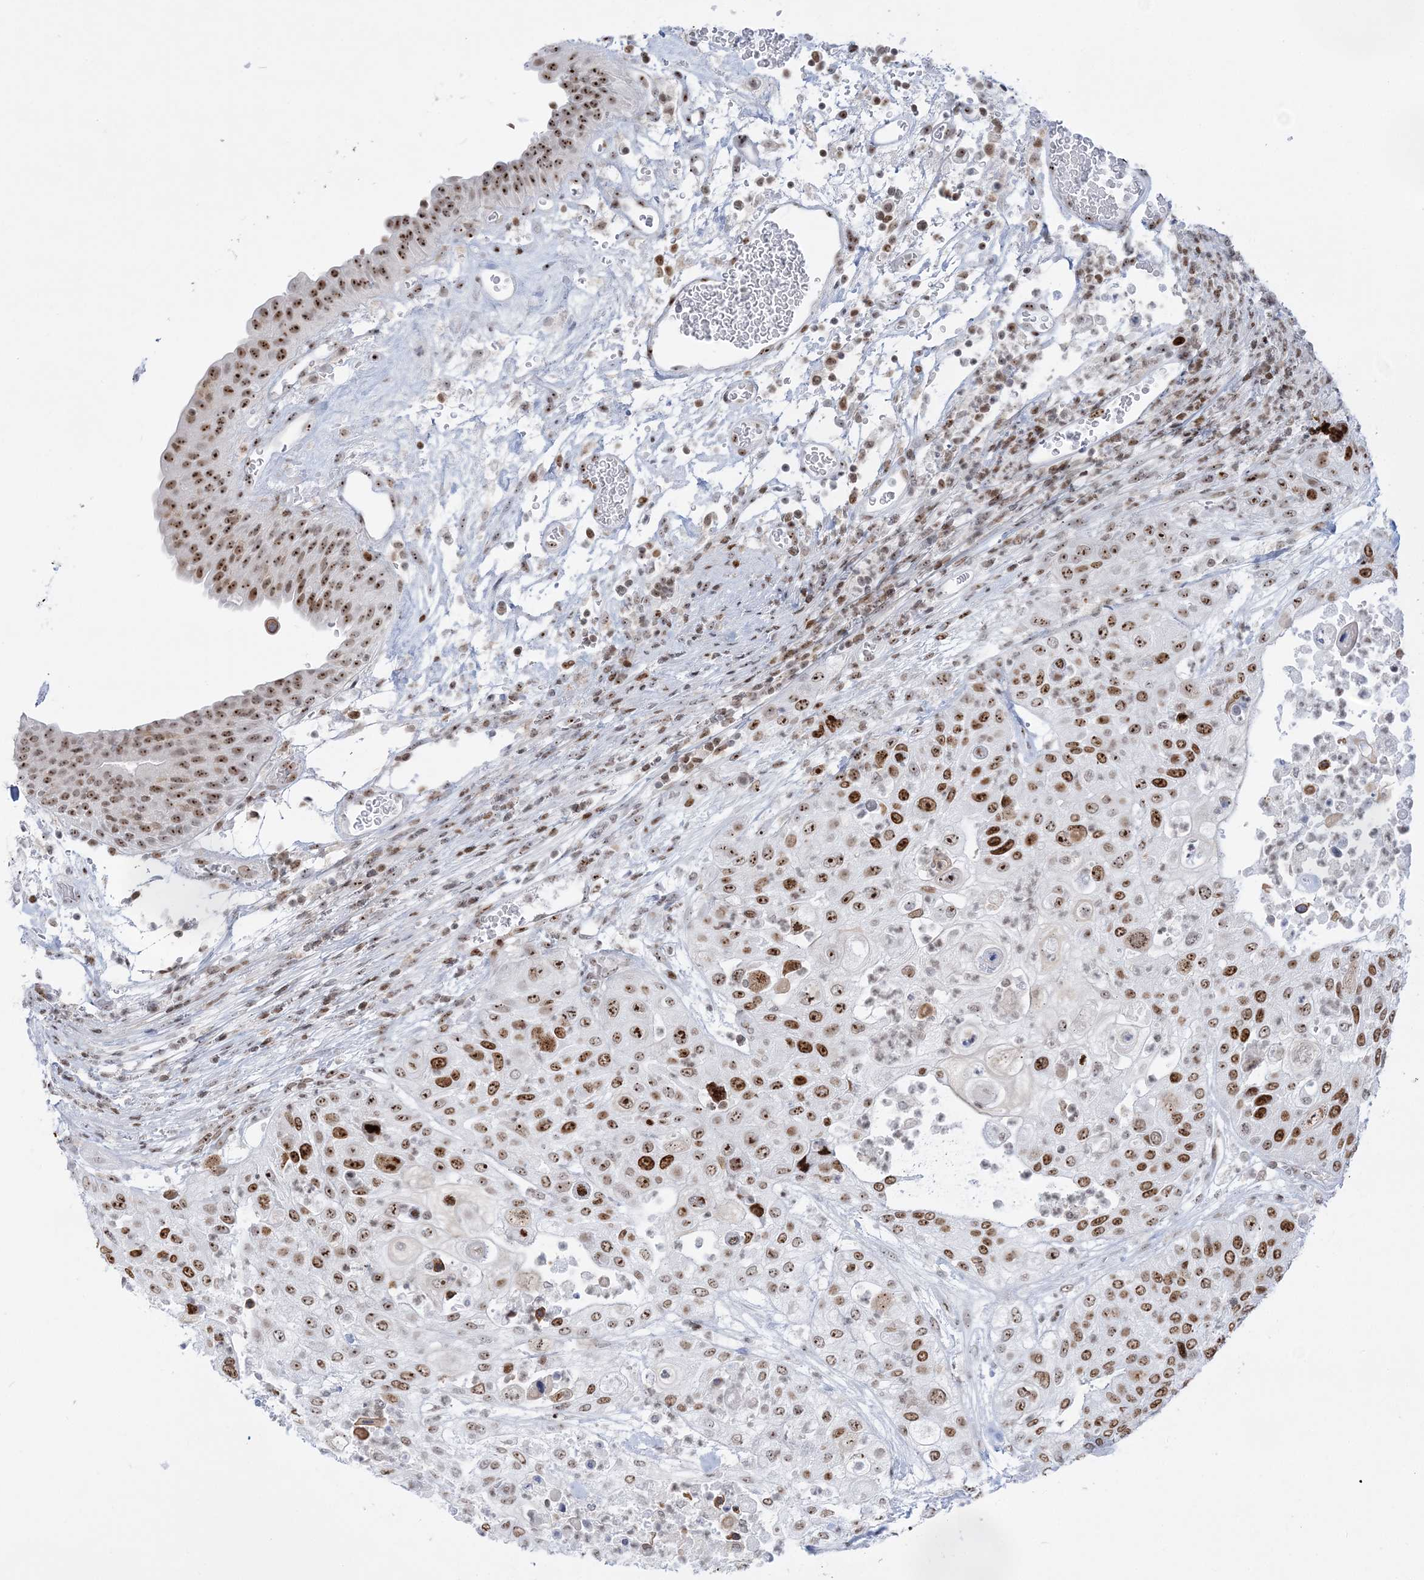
{"staining": {"intensity": "strong", "quantity": ">75%", "location": "nuclear"}, "tissue": "urothelial cancer", "cell_type": "Tumor cells", "image_type": "cancer", "snomed": [{"axis": "morphology", "description": "Urothelial carcinoma, High grade"}, {"axis": "topography", "description": "Urinary bladder"}], "caption": "Tumor cells display strong nuclear staining in about >75% of cells in urothelial carcinoma (high-grade).", "gene": "DDX21", "patient": {"sex": "female", "age": 79}}